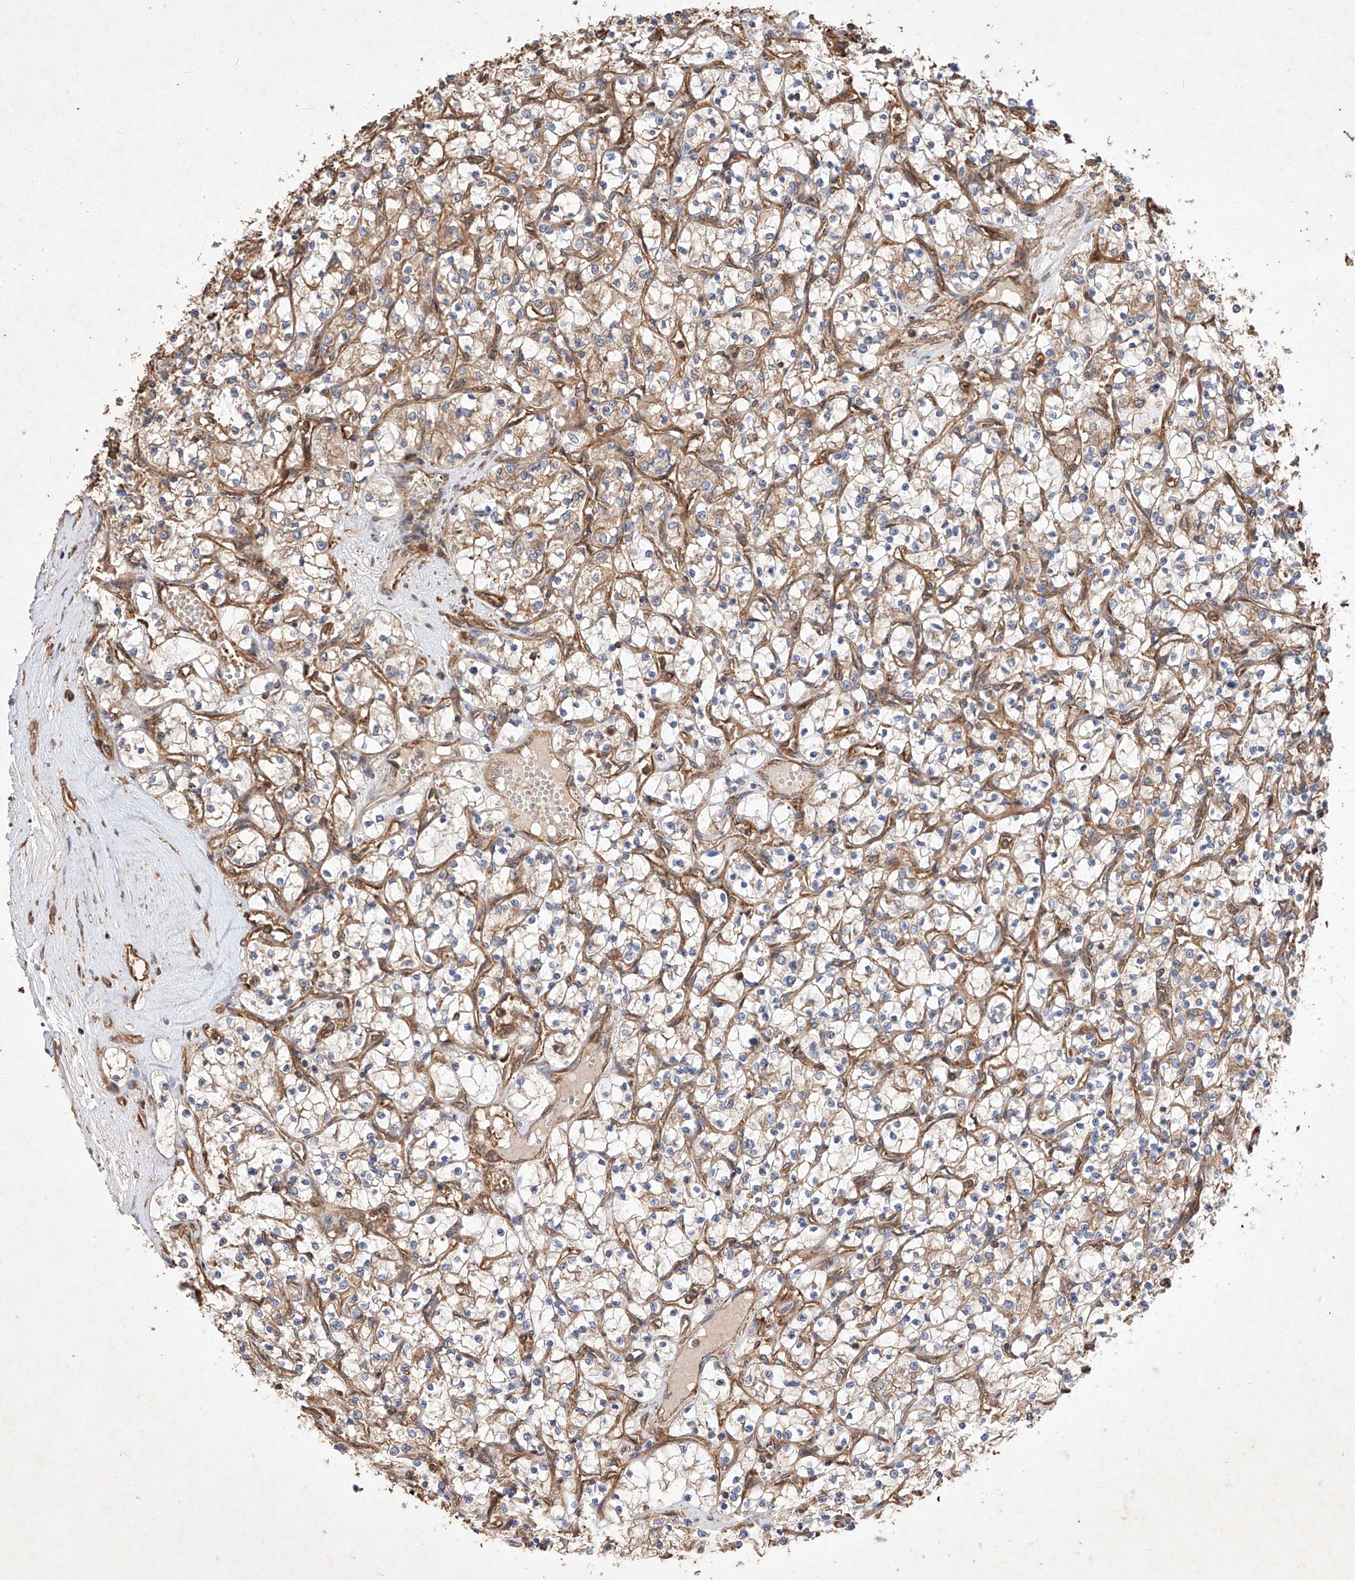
{"staining": {"intensity": "weak", "quantity": "<25%", "location": "cytoplasmic/membranous"}, "tissue": "renal cancer", "cell_type": "Tumor cells", "image_type": "cancer", "snomed": [{"axis": "morphology", "description": "Adenocarcinoma, NOS"}, {"axis": "topography", "description": "Kidney"}], "caption": "Tumor cells are negative for protein expression in human adenocarcinoma (renal).", "gene": "GHDC", "patient": {"sex": "female", "age": 69}}